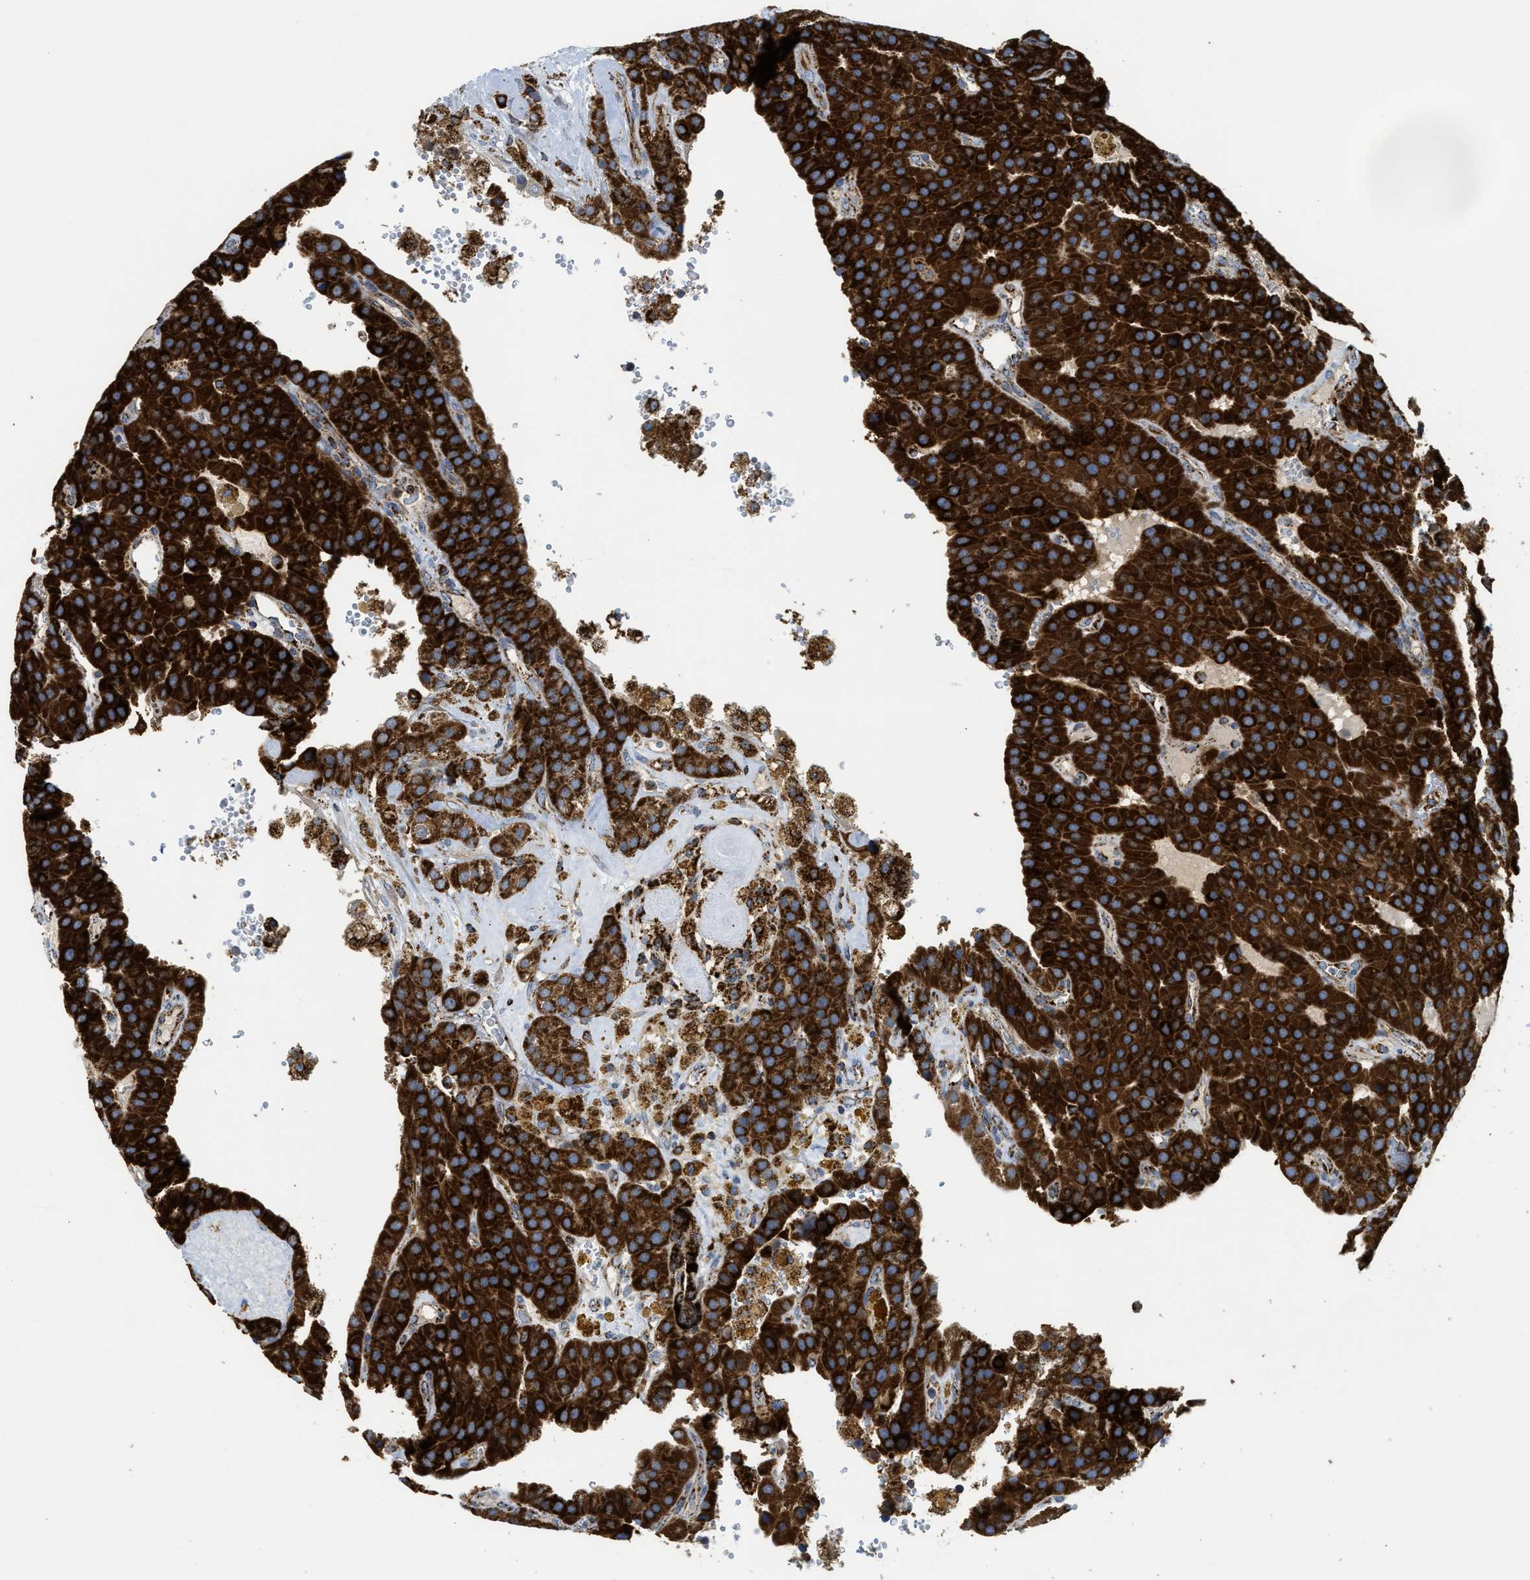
{"staining": {"intensity": "strong", "quantity": ">75%", "location": "cytoplasmic/membranous"}, "tissue": "parathyroid gland", "cell_type": "Glandular cells", "image_type": "normal", "snomed": [{"axis": "morphology", "description": "Normal tissue, NOS"}, {"axis": "morphology", "description": "Adenoma, NOS"}, {"axis": "topography", "description": "Parathyroid gland"}], "caption": "DAB immunohistochemical staining of unremarkable human parathyroid gland exhibits strong cytoplasmic/membranous protein positivity in about >75% of glandular cells. The staining was performed using DAB (3,3'-diaminobenzidine) to visualize the protein expression in brown, while the nuclei were stained in blue with hematoxylin (Magnification: 20x).", "gene": "SQOR", "patient": {"sex": "female", "age": 86}}